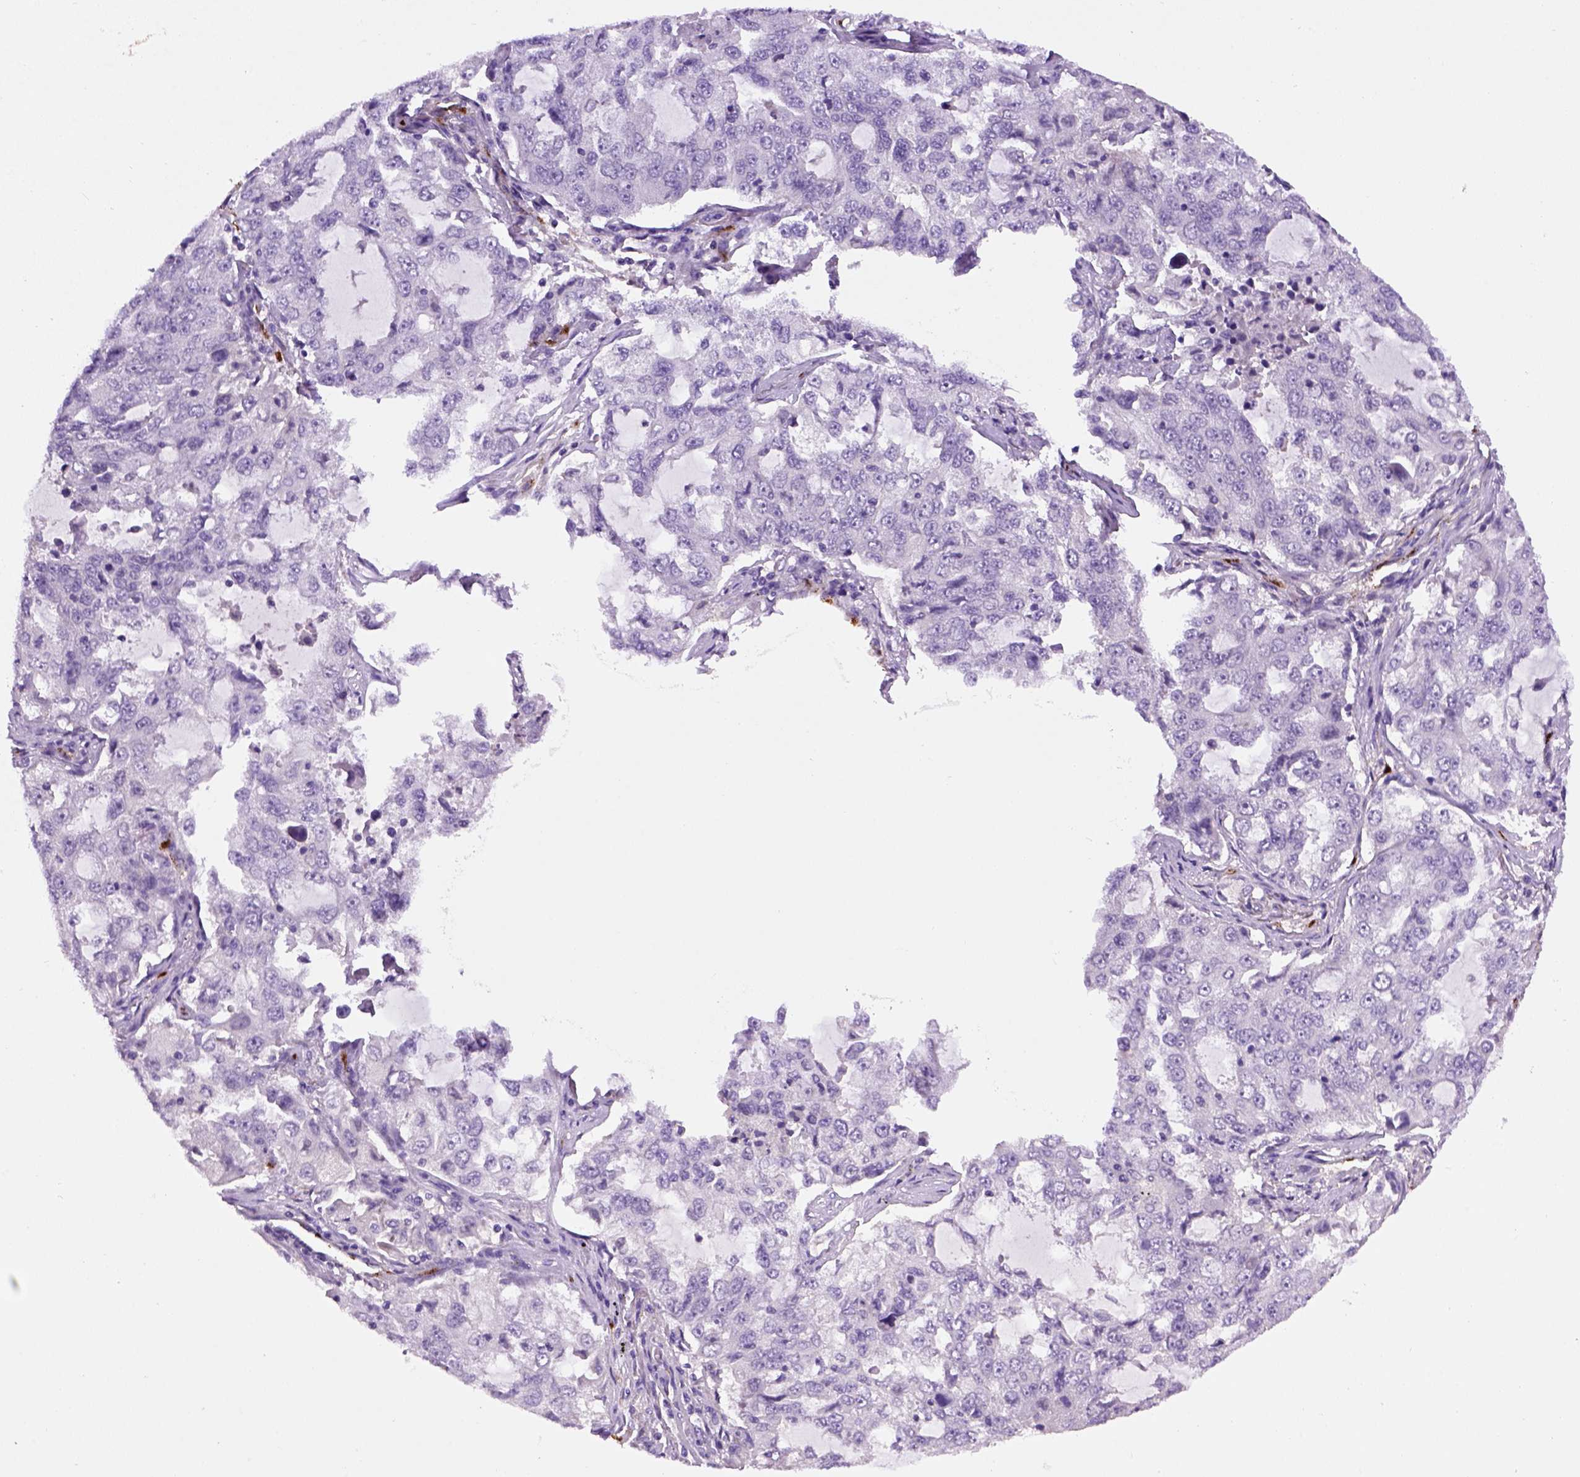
{"staining": {"intensity": "negative", "quantity": "none", "location": "none"}, "tissue": "lung cancer", "cell_type": "Tumor cells", "image_type": "cancer", "snomed": [{"axis": "morphology", "description": "Adenocarcinoma, NOS"}, {"axis": "topography", "description": "Lung"}], "caption": "High magnification brightfield microscopy of lung cancer (adenocarcinoma) stained with DAB (brown) and counterstained with hematoxylin (blue): tumor cells show no significant staining.", "gene": "VWF", "patient": {"sex": "female", "age": 61}}